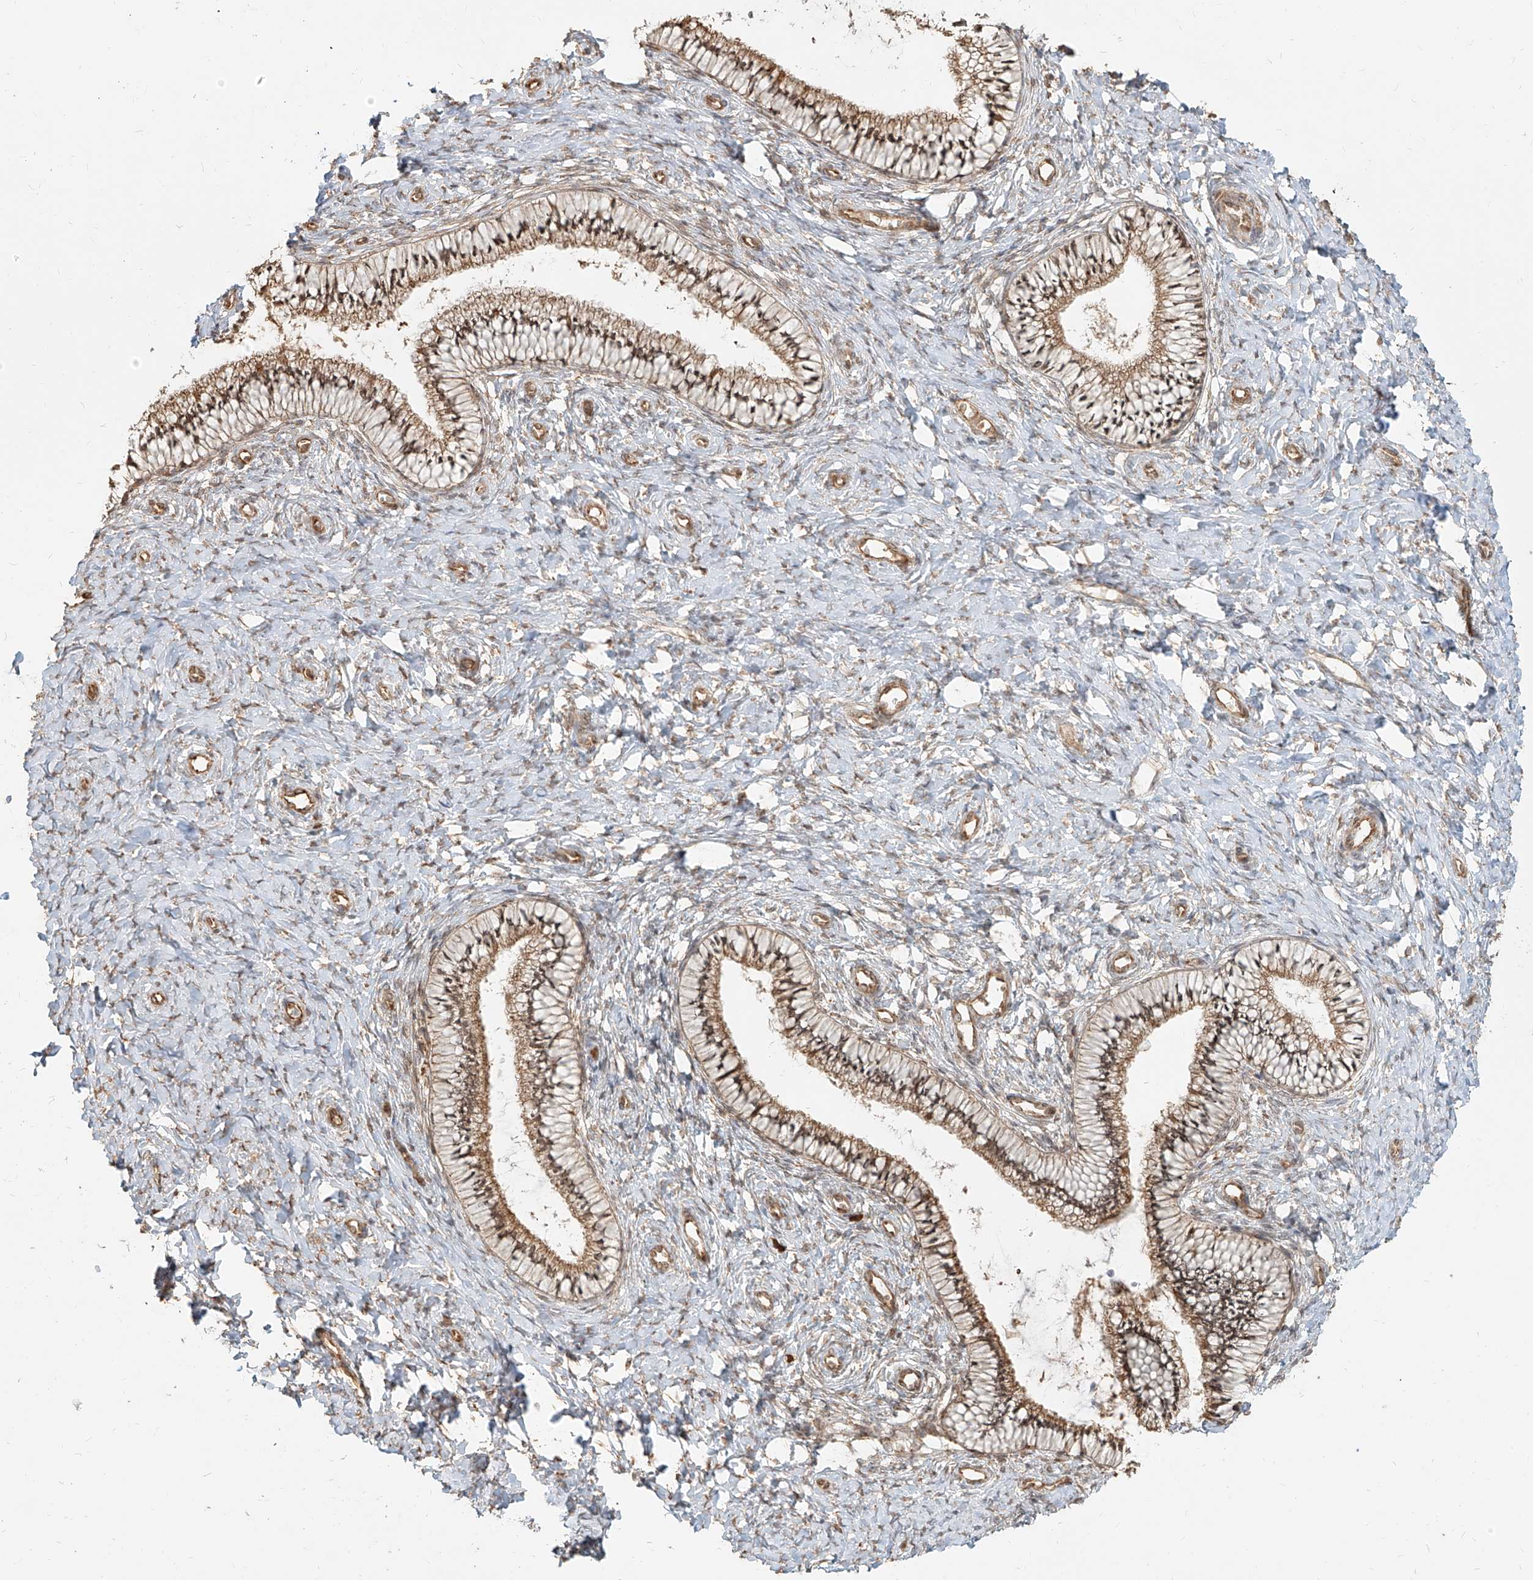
{"staining": {"intensity": "moderate", "quantity": ">75%", "location": "cytoplasmic/membranous"}, "tissue": "cervix", "cell_type": "Glandular cells", "image_type": "normal", "snomed": [{"axis": "morphology", "description": "Normal tissue, NOS"}, {"axis": "topography", "description": "Cervix"}], "caption": "Protein positivity by immunohistochemistry (IHC) reveals moderate cytoplasmic/membranous expression in approximately >75% of glandular cells in normal cervix.", "gene": "UBE2K", "patient": {"sex": "female", "age": 36}}